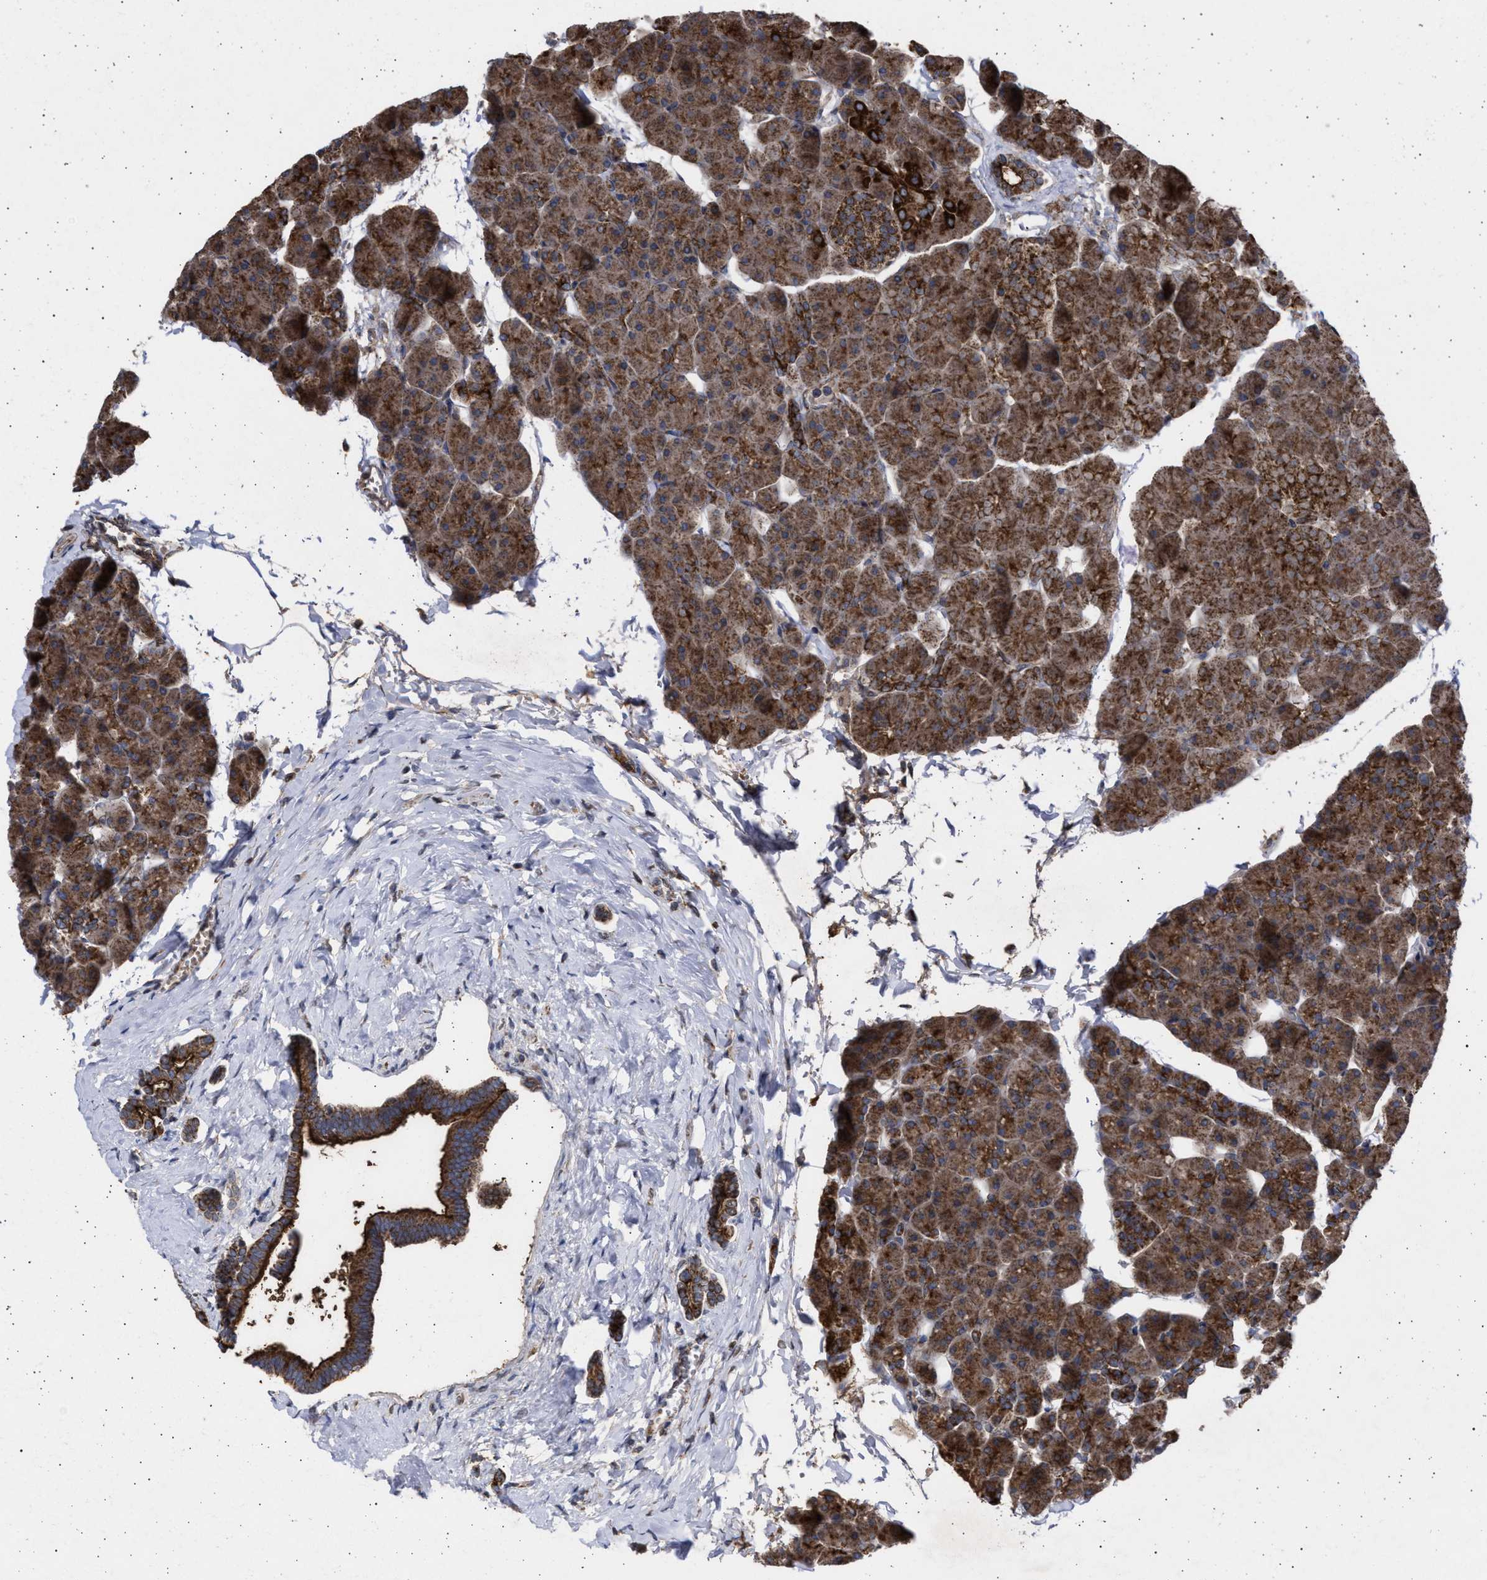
{"staining": {"intensity": "strong", "quantity": ">75%", "location": "cytoplasmic/membranous"}, "tissue": "pancreas", "cell_type": "Exocrine glandular cells", "image_type": "normal", "snomed": [{"axis": "morphology", "description": "Normal tissue, NOS"}, {"axis": "topography", "description": "Pancreas"}], "caption": "High-power microscopy captured an immunohistochemistry micrograph of normal pancreas, revealing strong cytoplasmic/membranous staining in about >75% of exocrine glandular cells.", "gene": "TTC19", "patient": {"sex": "male", "age": 35}}